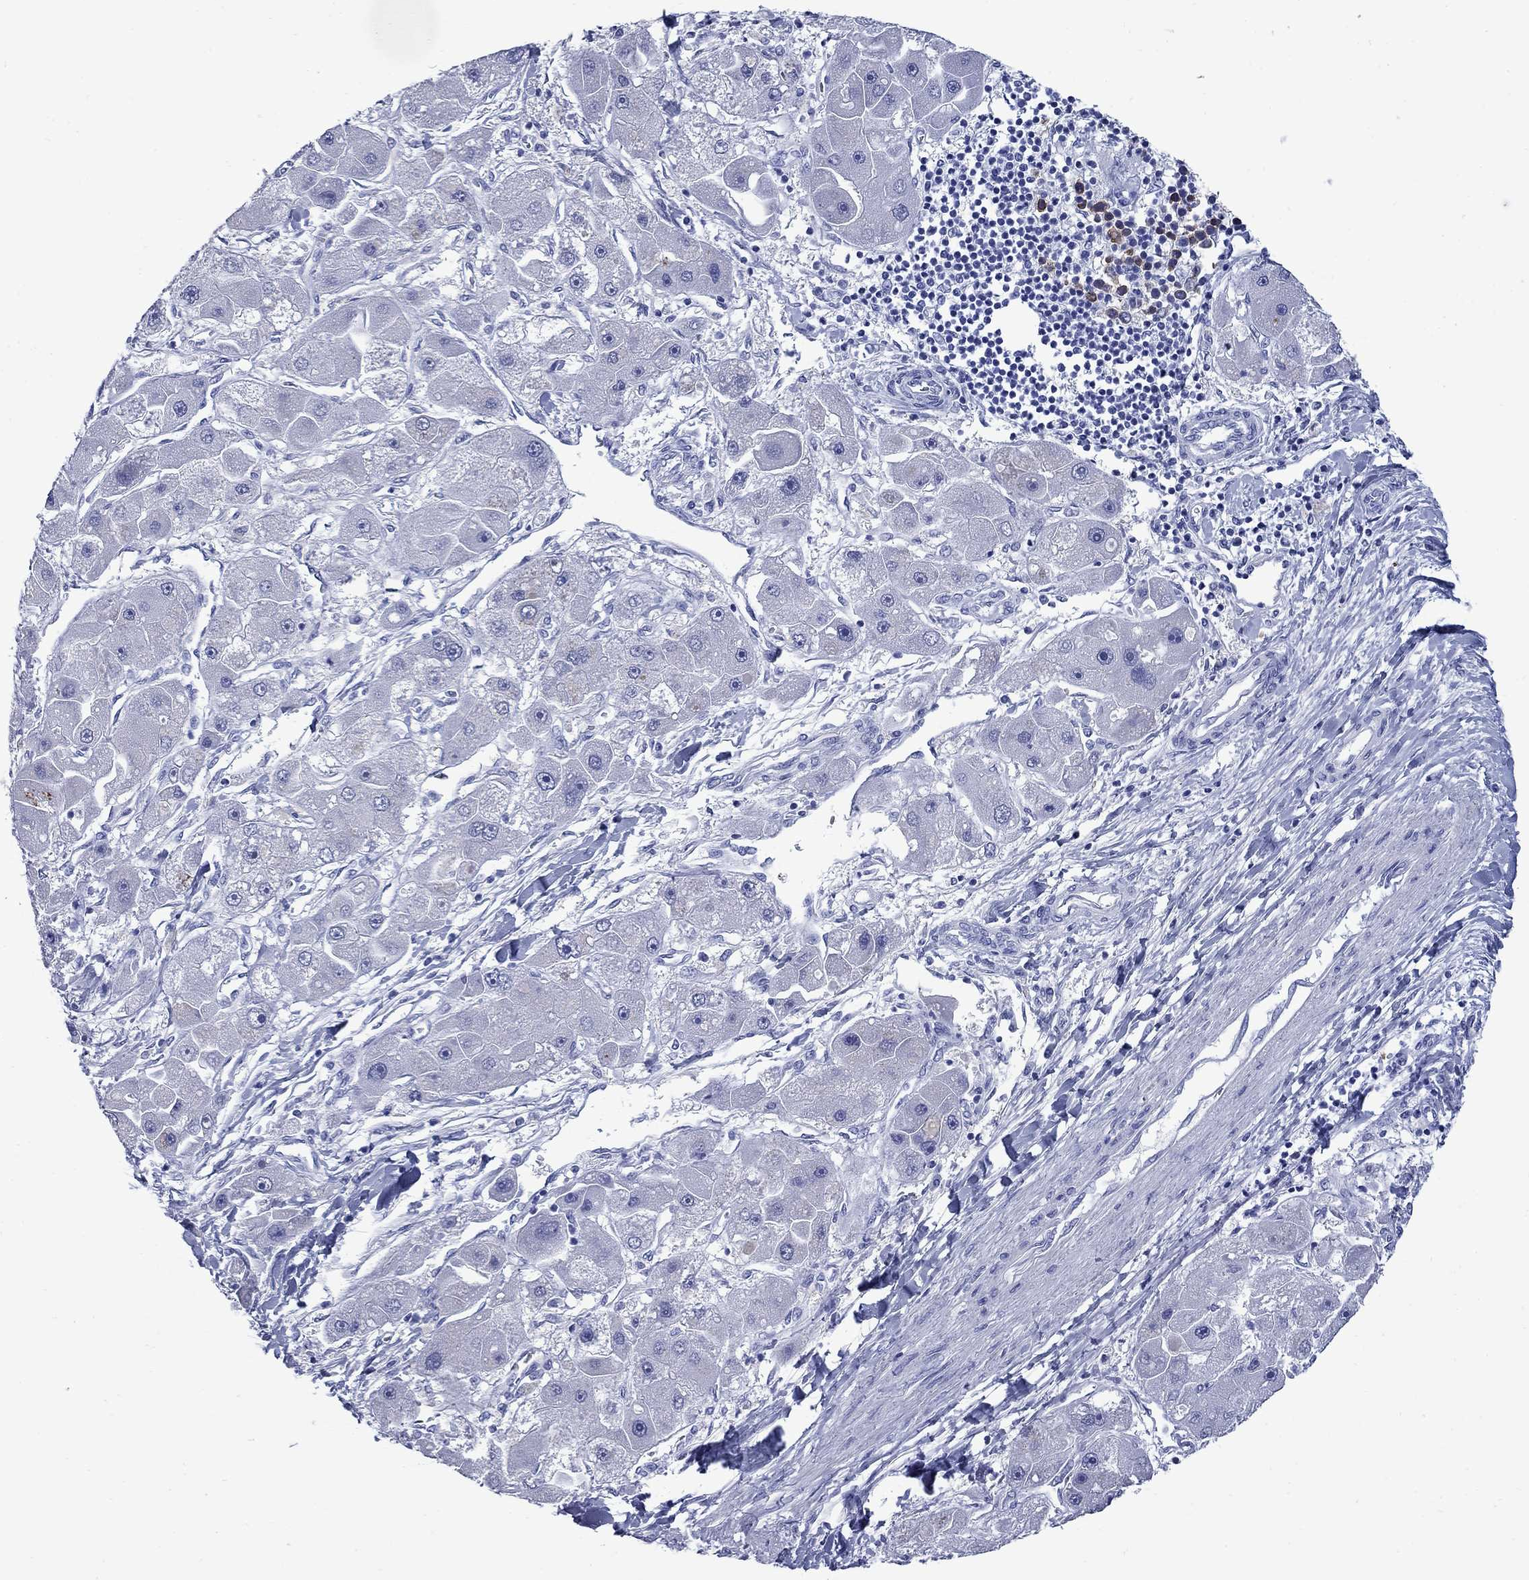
{"staining": {"intensity": "negative", "quantity": "none", "location": "none"}, "tissue": "liver cancer", "cell_type": "Tumor cells", "image_type": "cancer", "snomed": [{"axis": "morphology", "description": "Carcinoma, Hepatocellular, NOS"}, {"axis": "topography", "description": "Liver"}], "caption": "A micrograph of hepatocellular carcinoma (liver) stained for a protein demonstrates no brown staining in tumor cells. The staining is performed using DAB brown chromogen with nuclei counter-stained in using hematoxylin.", "gene": "TACC3", "patient": {"sex": "male", "age": 24}}